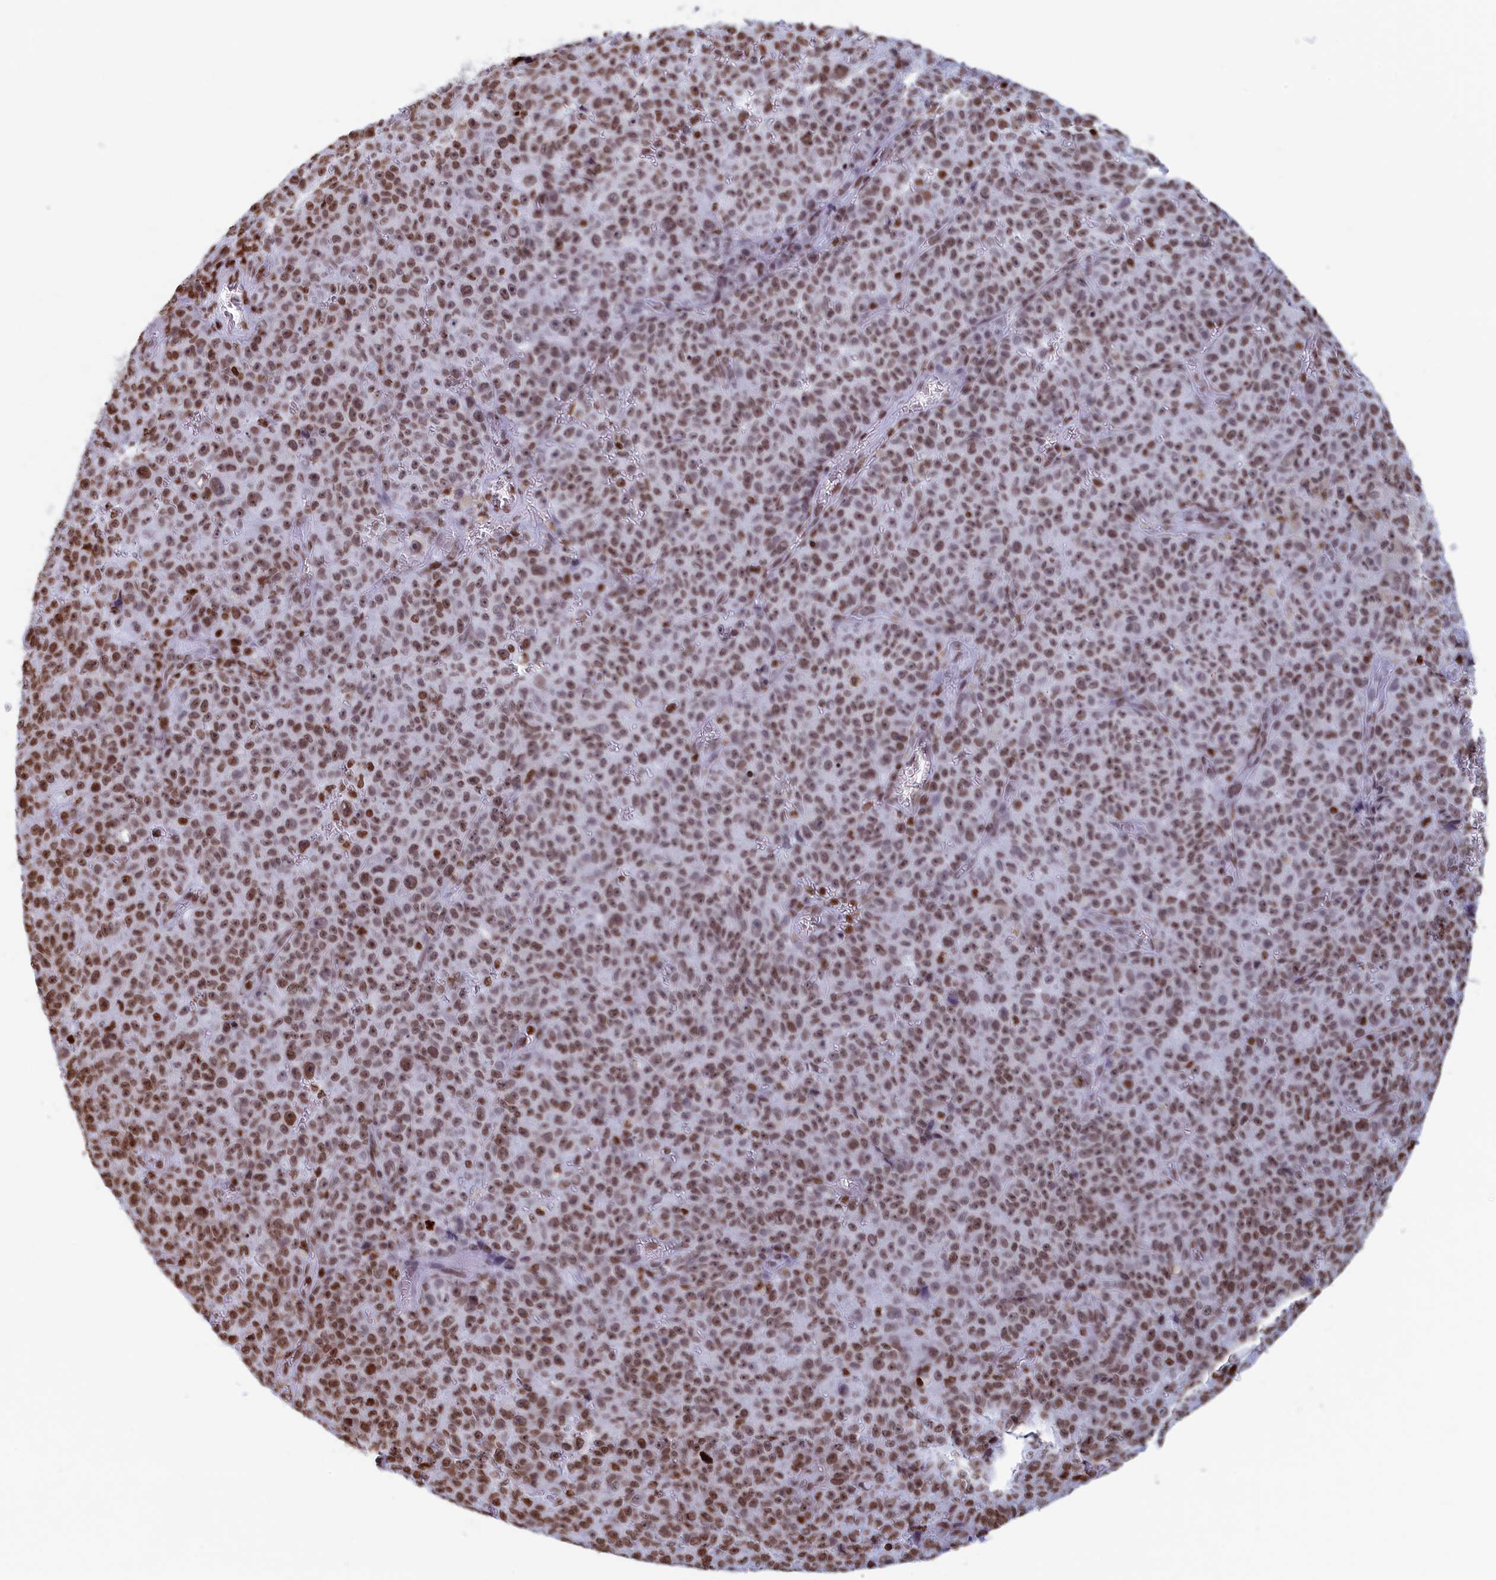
{"staining": {"intensity": "moderate", "quantity": ">75%", "location": "nuclear"}, "tissue": "melanoma", "cell_type": "Tumor cells", "image_type": "cancer", "snomed": [{"axis": "morphology", "description": "Malignant melanoma, NOS"}, {"axis": "topography", "description": "Skin"}], "caption": "This is an image of immunohistochemistry (IHC) staining of melanoma, which shows moderate positivity in the nuclear of tumor cells.", "gene": "APOBEC3A", "patient": {"sex": "female", "age": 82}}